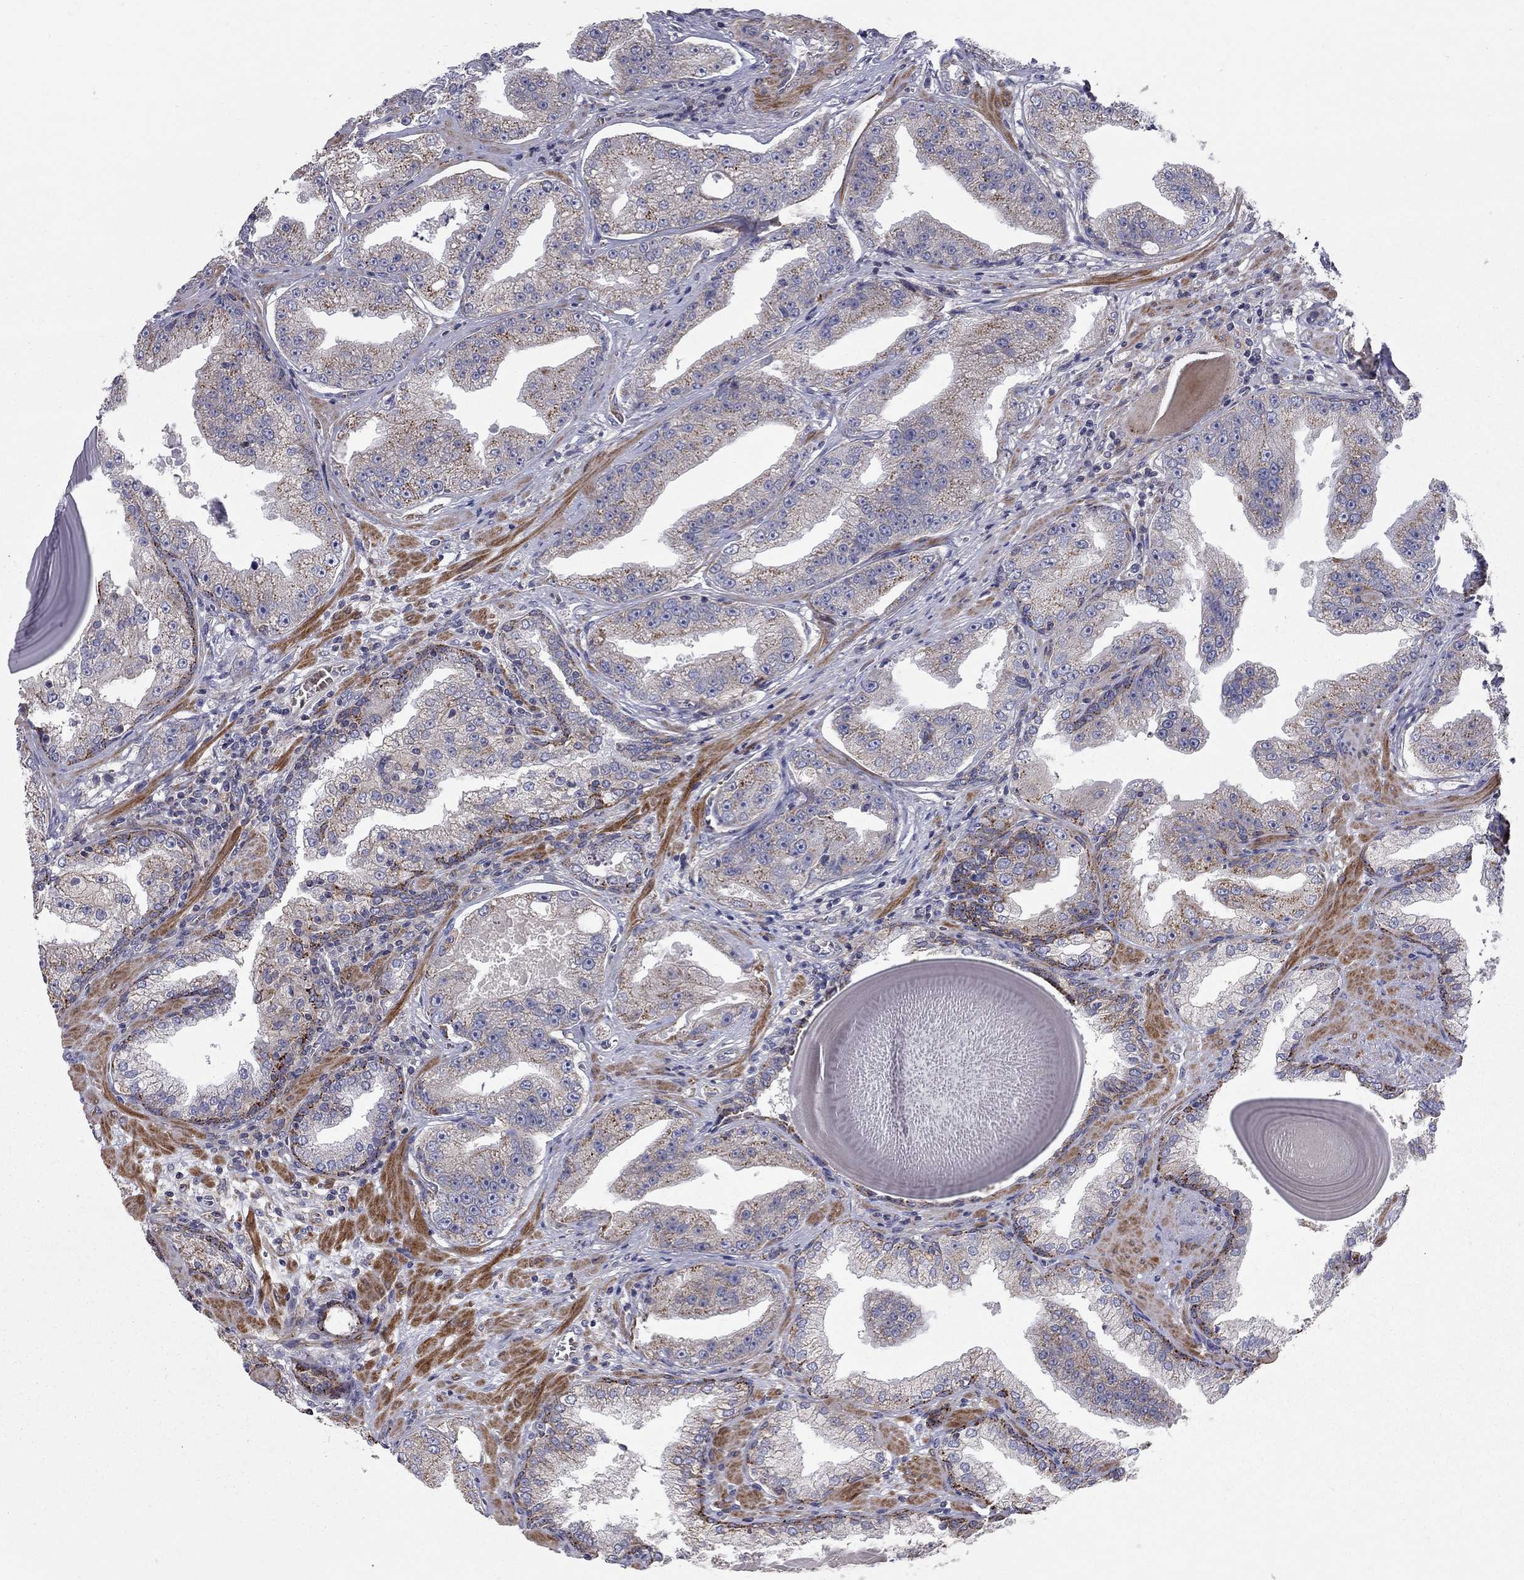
{"staining": {"intensity": "moderate", "quantity": "<25%", "location": "cytoplasmic/membranous"}, "tissue": "prostate cancer", "cell_type": "Tumor cells", "image_type": "cancer", "snomed": [{"axis": "morphology", "description": "Adenocarcinoma, Low grade"}, {"axis": "topography", "description": "Prostate"}], "caption": "Low-grade adenocarcinoma (prostate) was stained to show a protein in brown. There is low levels of moderate cytoplasmic/membranous expression in about <25% of tumor cells.", "gene": "KANSL1L", "patient": {"sex": "male", "age": 62}}